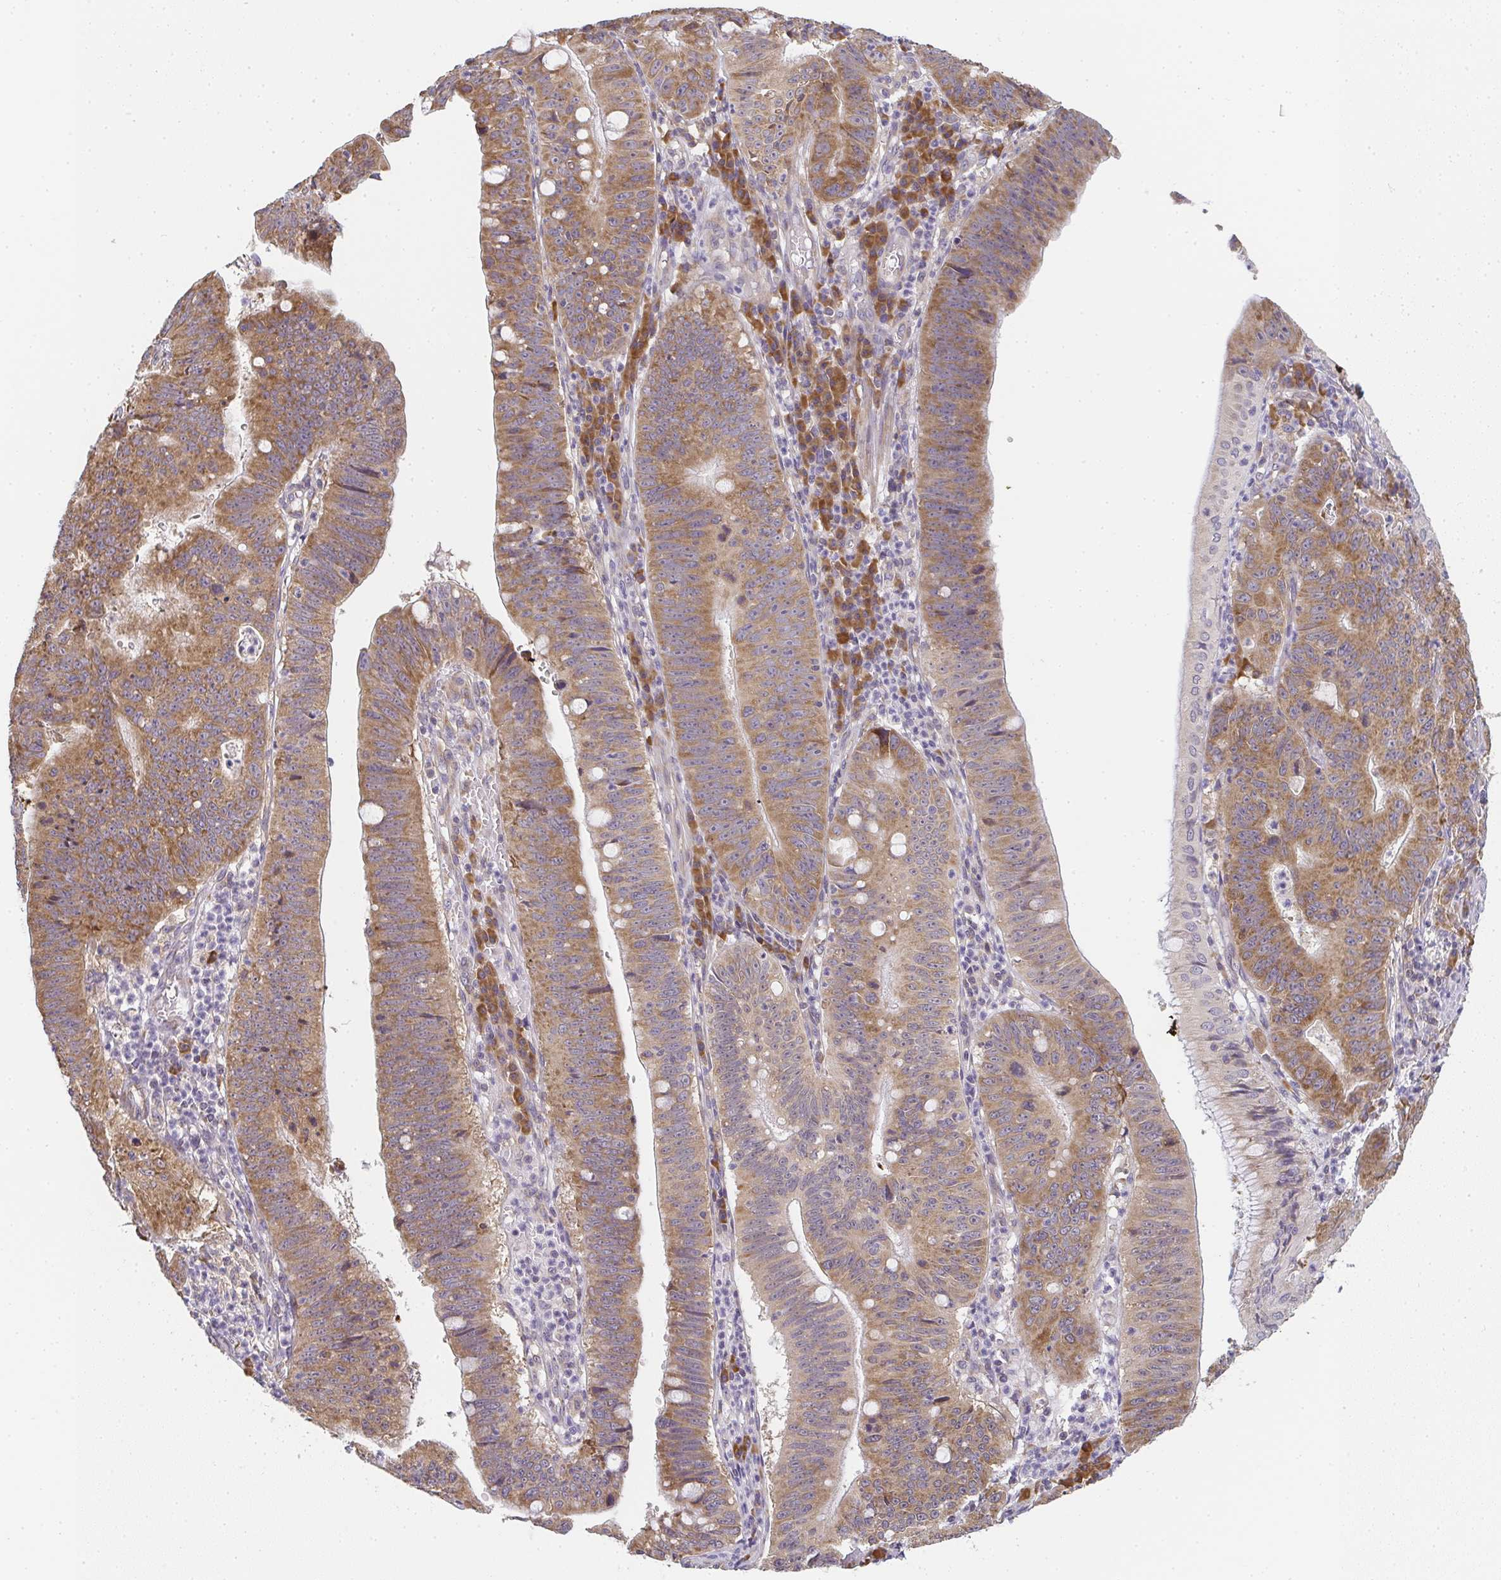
{"staining": {"intensity": "moderate", "quantity": ">75%", "location": "cytoplasmic/membranous"}, "tissue": "stomach cancer", "cell_type": "Tumor cells", "image_type": "cancer", "snomed": [{"axis": "morphology", "description": "Adenocarcinoma, NOS"}, {"axis": "topography", "description": "Stomach"}], "caption": "Stomach cancer (adenocarcinoma) stained with a protein marker demonstrates moderate staining in tumor cells.", "gene": "SLC35B3", "patient": {"sex": "male", "age": 59}}